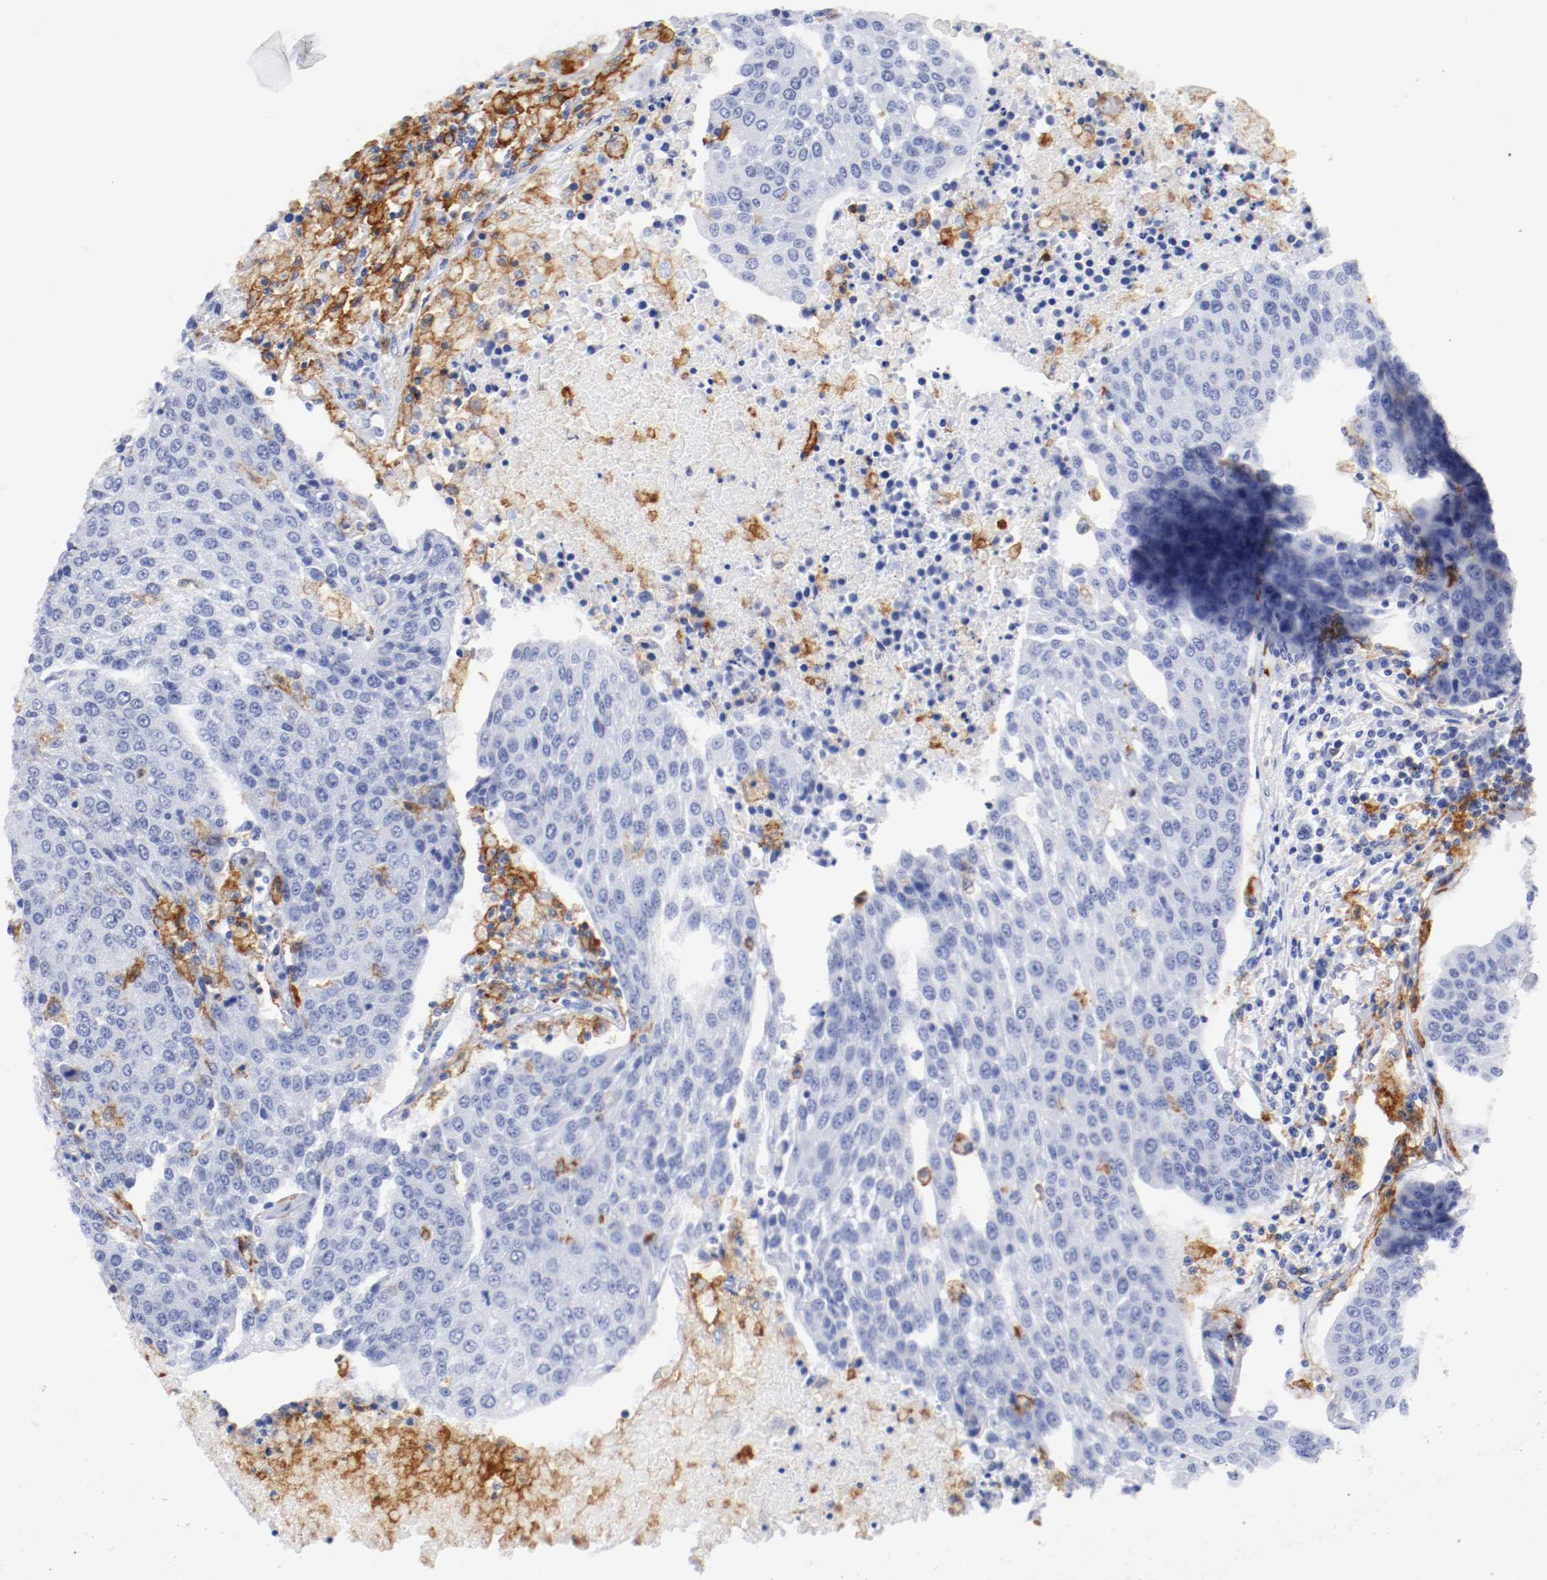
{"staining": {"intensity": "negative", "quantity": "none", "location": "none"}, "tissue": "urothelial cancer", "cell_type": "Tumor cells", "image_type": "cancer", "snomed": [{"axis": "morphology", "description": "Urothelial carcinoma, High grade"}, {"axis": "topography", "description": "Urinary bladder"}], "caption": "Immunohistochemistry (IHC) histopathology image of neoplastic tissue: human urothelial carcinoma (high-grade) stained with DAB (3,3'-diaminobenzidine) displays no significant protein expression in tumor cells. The staining was performed using DAB to visualize the protein expression in brown, while the nuclei were stained in blue with hematoxylin (Magnification: 20x).", "gene": "ITGAX", "patient": {"sex": "female", "age": 85}}